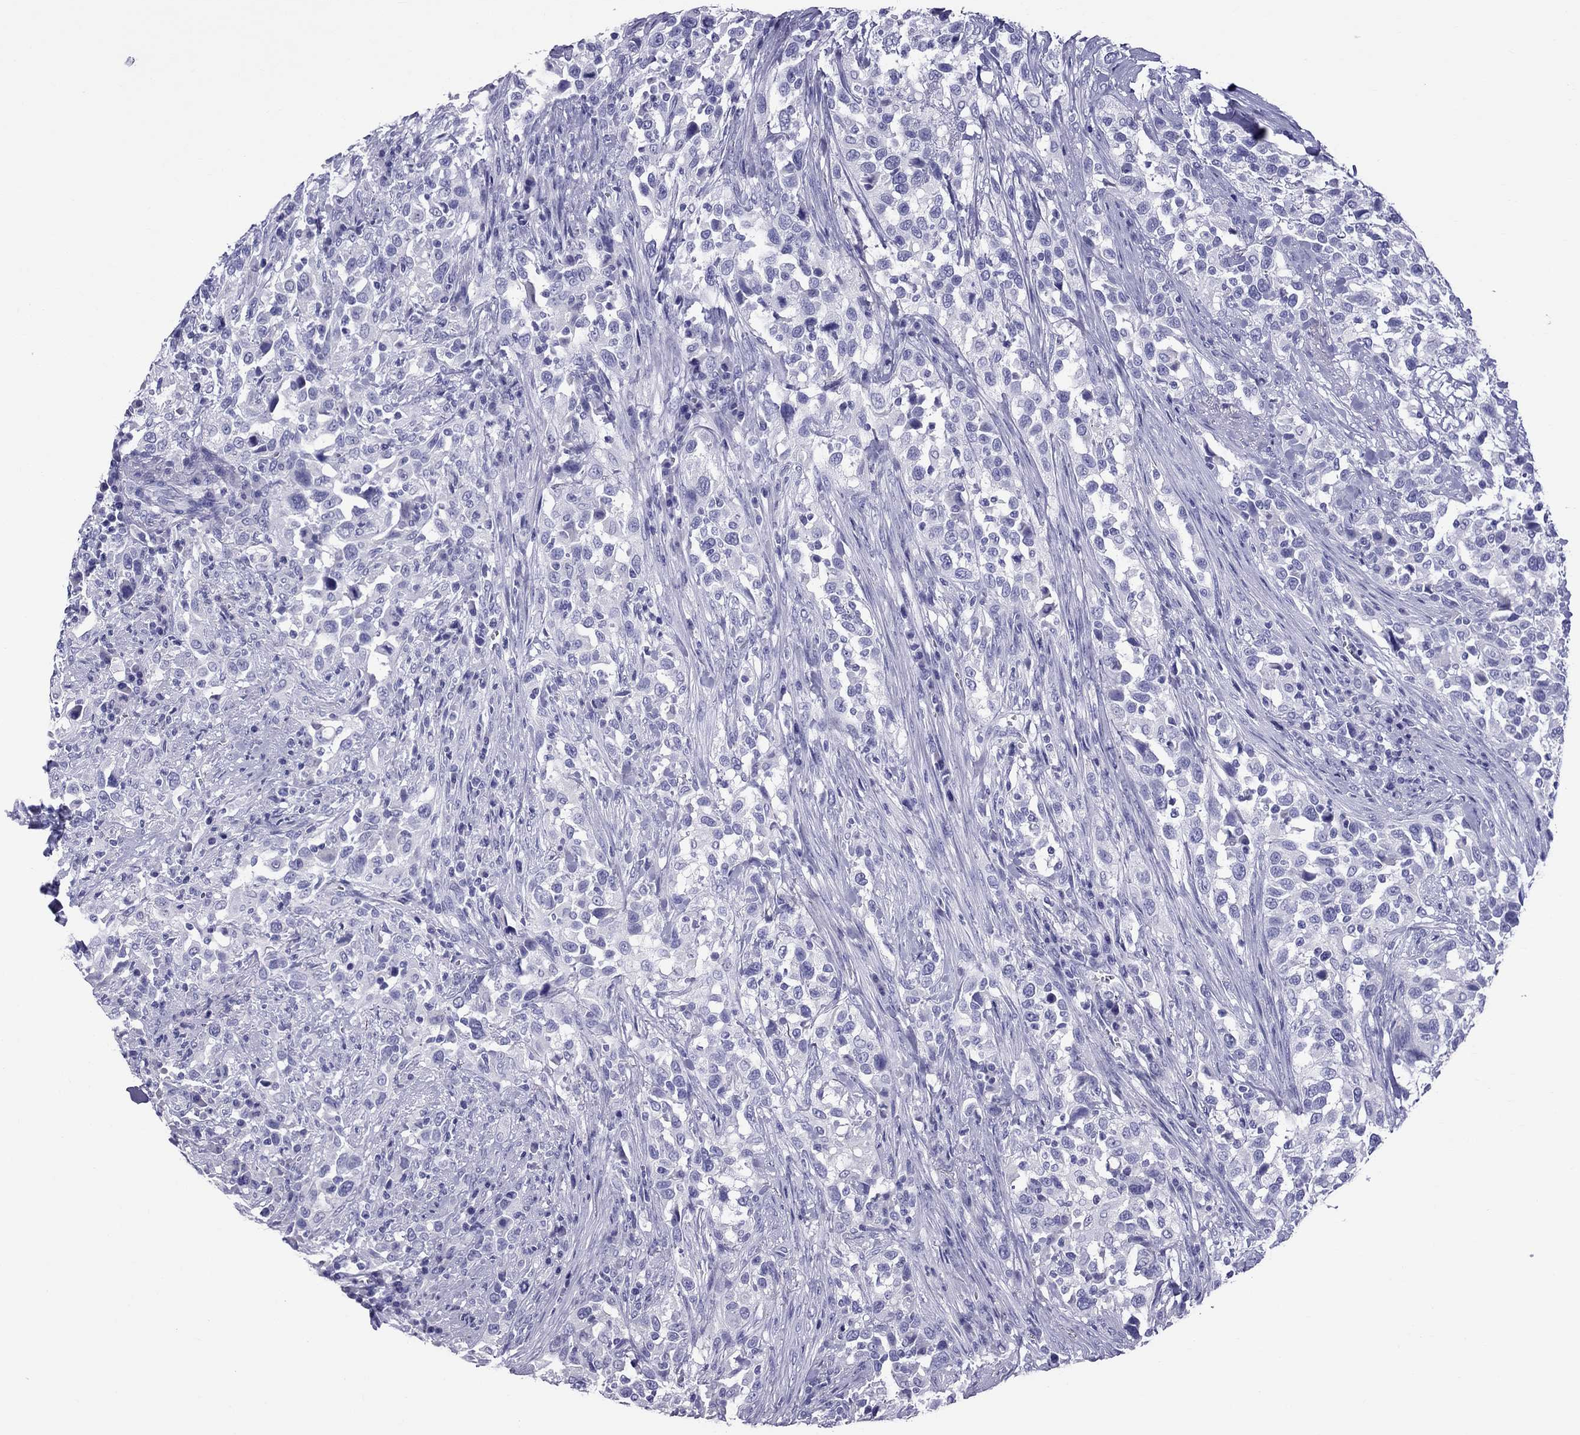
{"staining": {"intensity": "negative", "quantity": "none", "location": "none"}, "tissue": "urothelial cancer", "cell_type": "Tumor cells", "image_type": "cancer", "snomed": [{"axis": "morphology", "description": "Urothelial carcinoma, NOS"}, {"axis": "morphology", "description": "Urothelial carcinoma, High grade"}, {"axis": "topography", "description": "Urinary bladder"}], "caption": "Photomicrograph shows no significant protein staining in tumor cells of transitional cell carcinoma.", "gene": "TTLL13", "patient": {"sex": "female", "age": 64}}